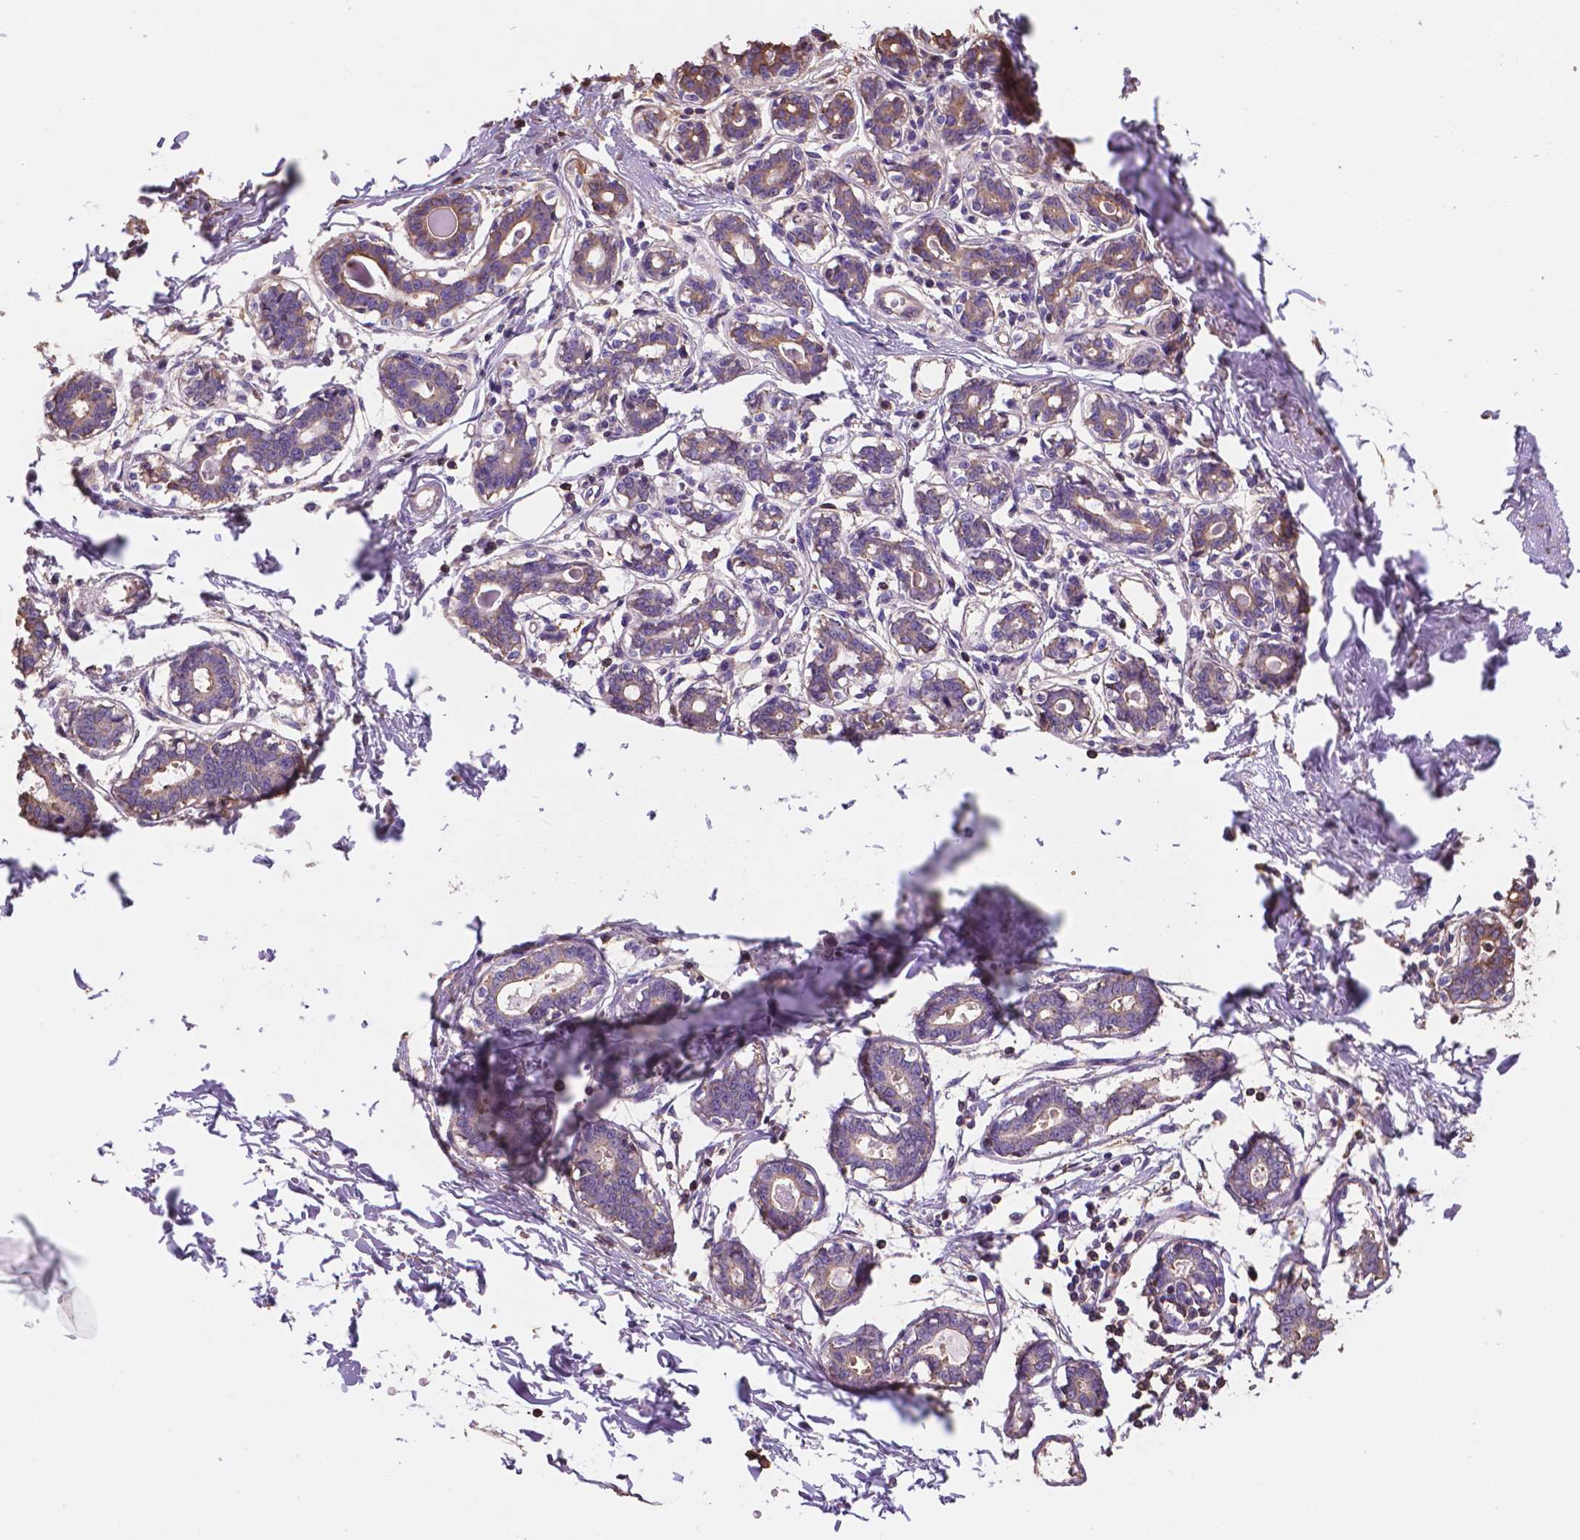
{"staining": {"intensity": "strong", "quantity": ">75%", "location": "nuclear"}, "tissue": "breast", "cell_type": "Adipocytes", "image_type": "normal", "snomed": [{"axis": "morphology", "description": "Normal tissue, NOS"}, {"axis": "topography", "description": "Skin"}, {"axis": "topography", "description": "Breast"}], "caption": "Approximately >75% of adipocytes in normal human breast show strong nuclear protein staining as visualized by brown immunohistochemical staining.", "gene": "NIPA2", "patient": {"sex": "female", "age": 43}}